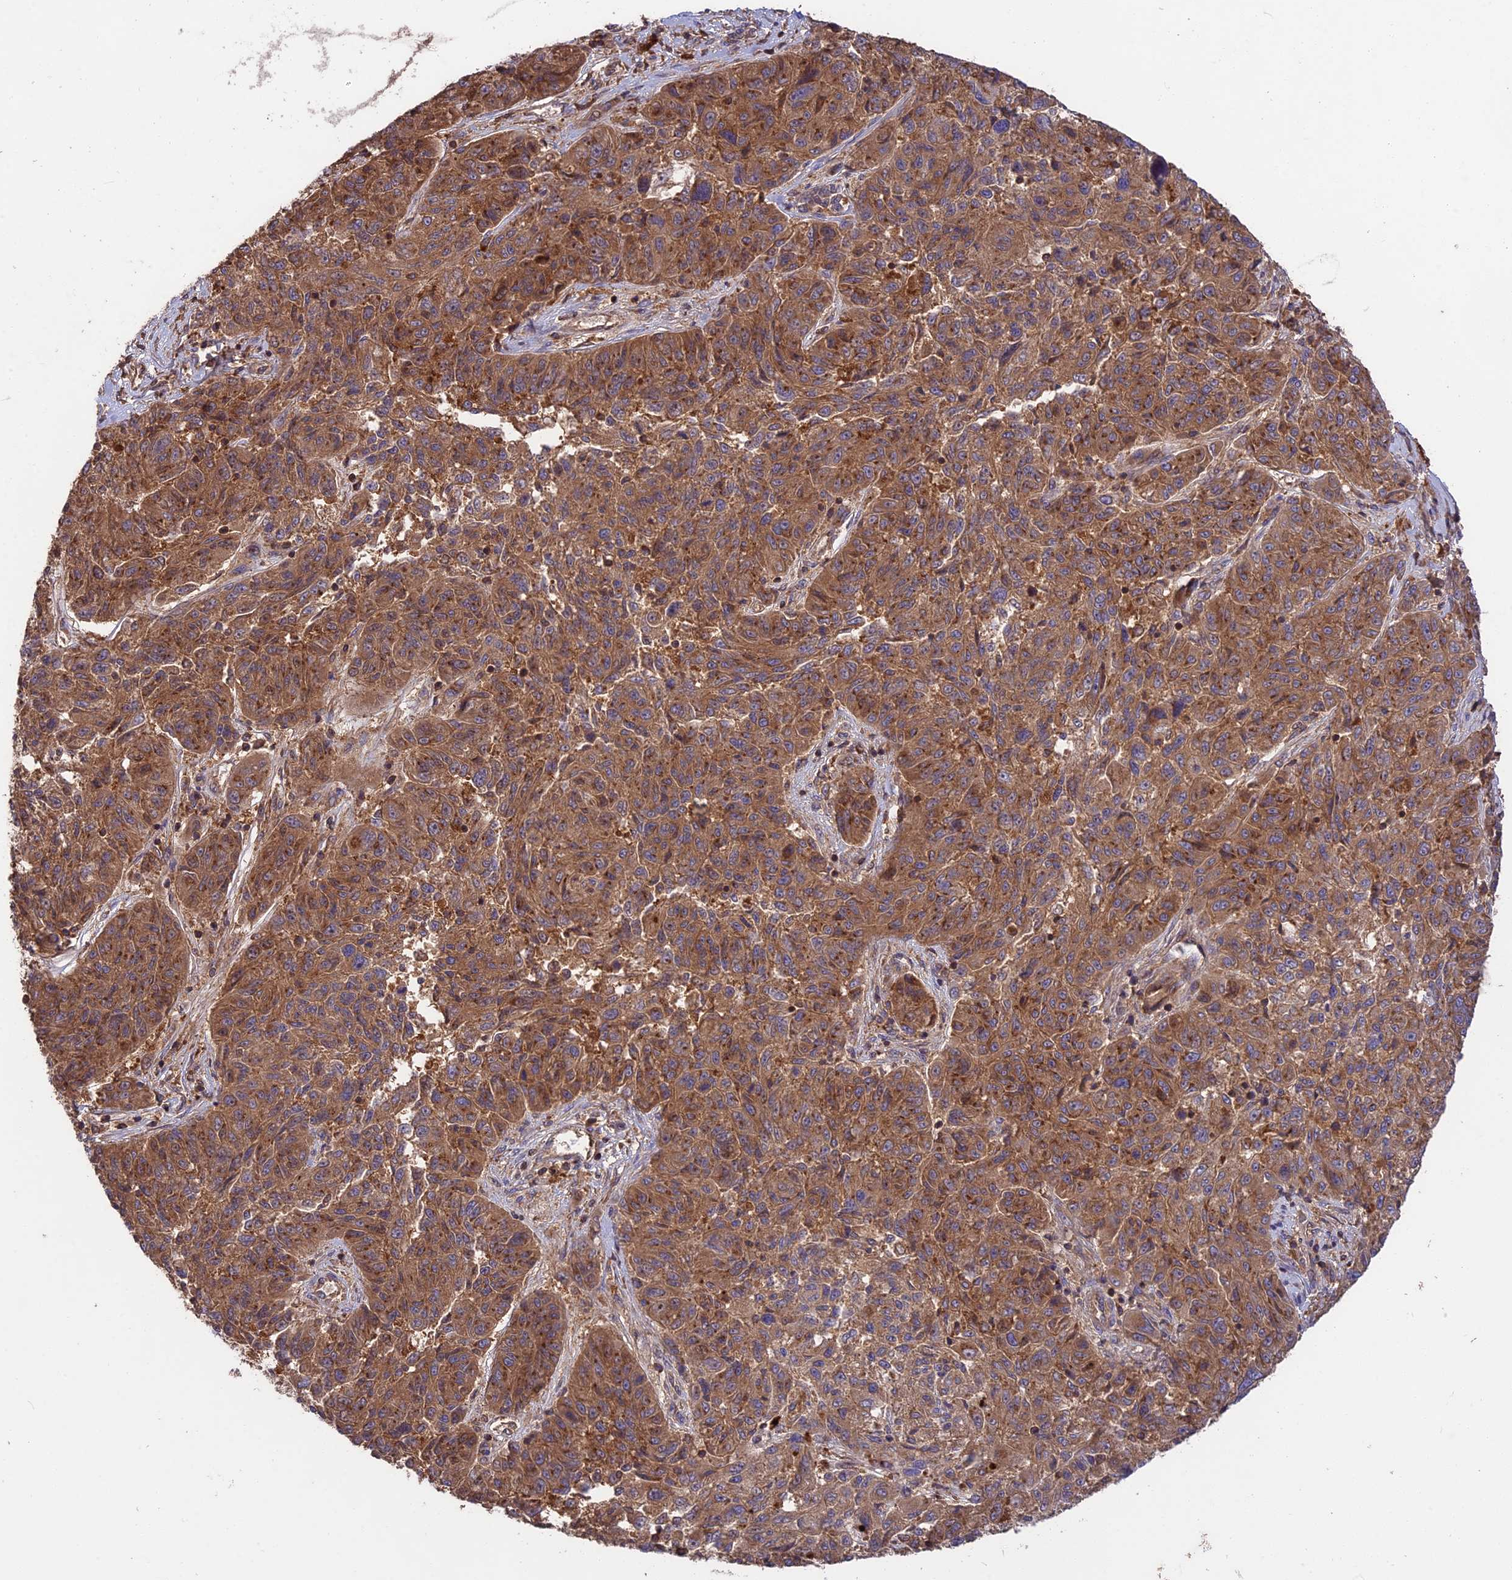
{"staining": {"intensity": "moderate", "quantity": ">75%", "location": "cytoplasmic/membranous"}, "tissue": "melanoma", "cell_type": "Tumor cells", "image_type": "cancer", "snomed": [{"axis": "morphology", "description": "Malignant melanoma, NOS"}, {"axis": "topography", "description": "Skin"}], "caption": "The photomicrograph demonstrates immunohistochemical staining of malignant melanoma. There is moderate cytoplasmic/membranous expression is seen in approximately >75% of tumor cells. (brown staining indicates protein expression, while blue staining denotes nuclei).", "gene": "NUDT8", "patient": {"sex": "male", "age": 53}}